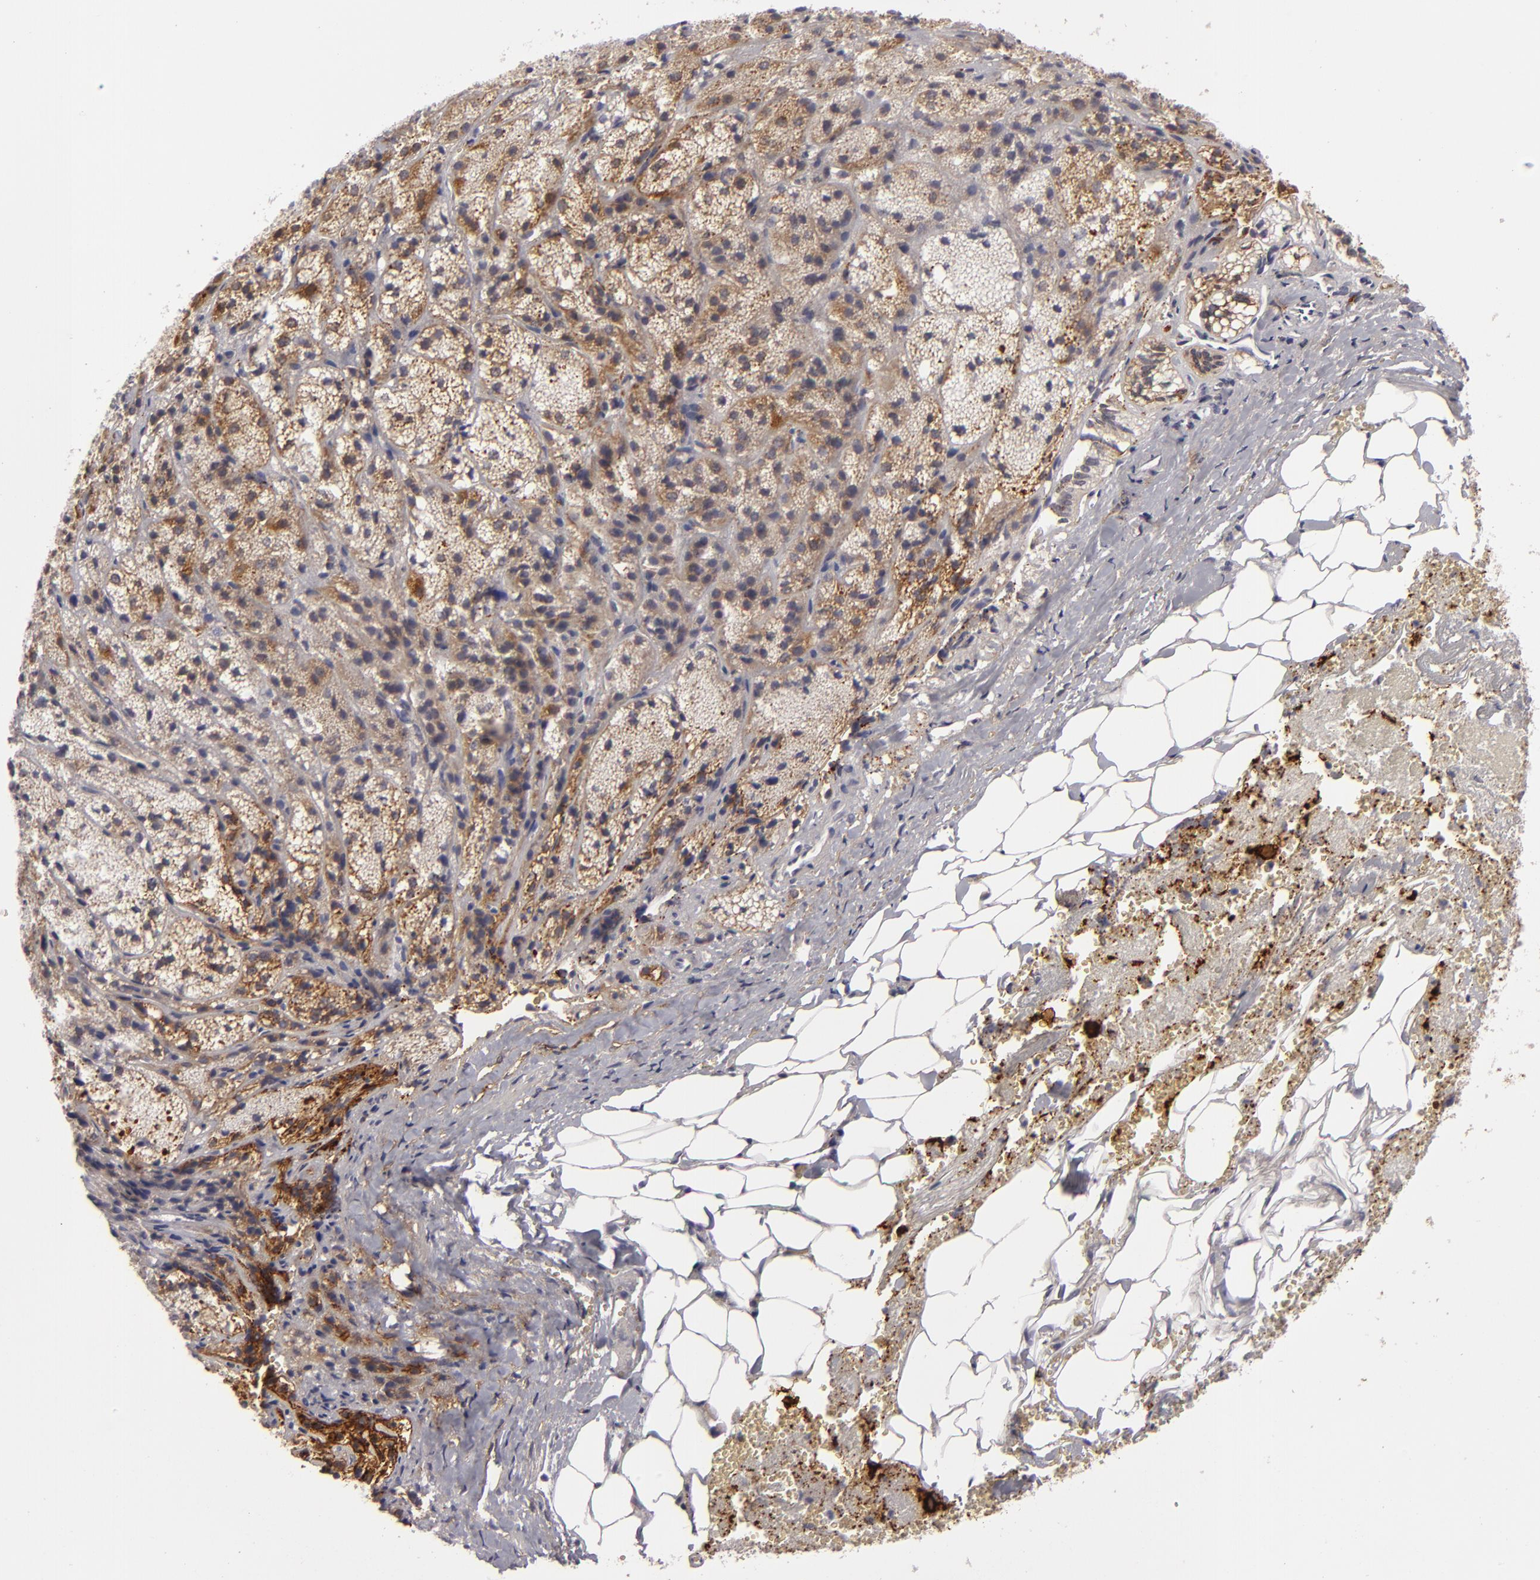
{"staining": {"intensity": "weak", "quantity": ">75%", "location": "cytoplasmic/membranous"}, "tissue": "adrenal gland", "cell_type": "Glandular cells", "image_type": "normal", "snomed": [{"axis": "morphology", "description": "Normal tissue, NOS"}, {"axis": "topography", "description": "Adrenal gland"}], "caption": "Immunohistochemical staining of benign human adrenal gland shows low levels of weak cytoplasmic/membranous expression in about >75% of glandular cells.", "gene": "ALCAM", "patient": {"sex": "female", "age": 71}}